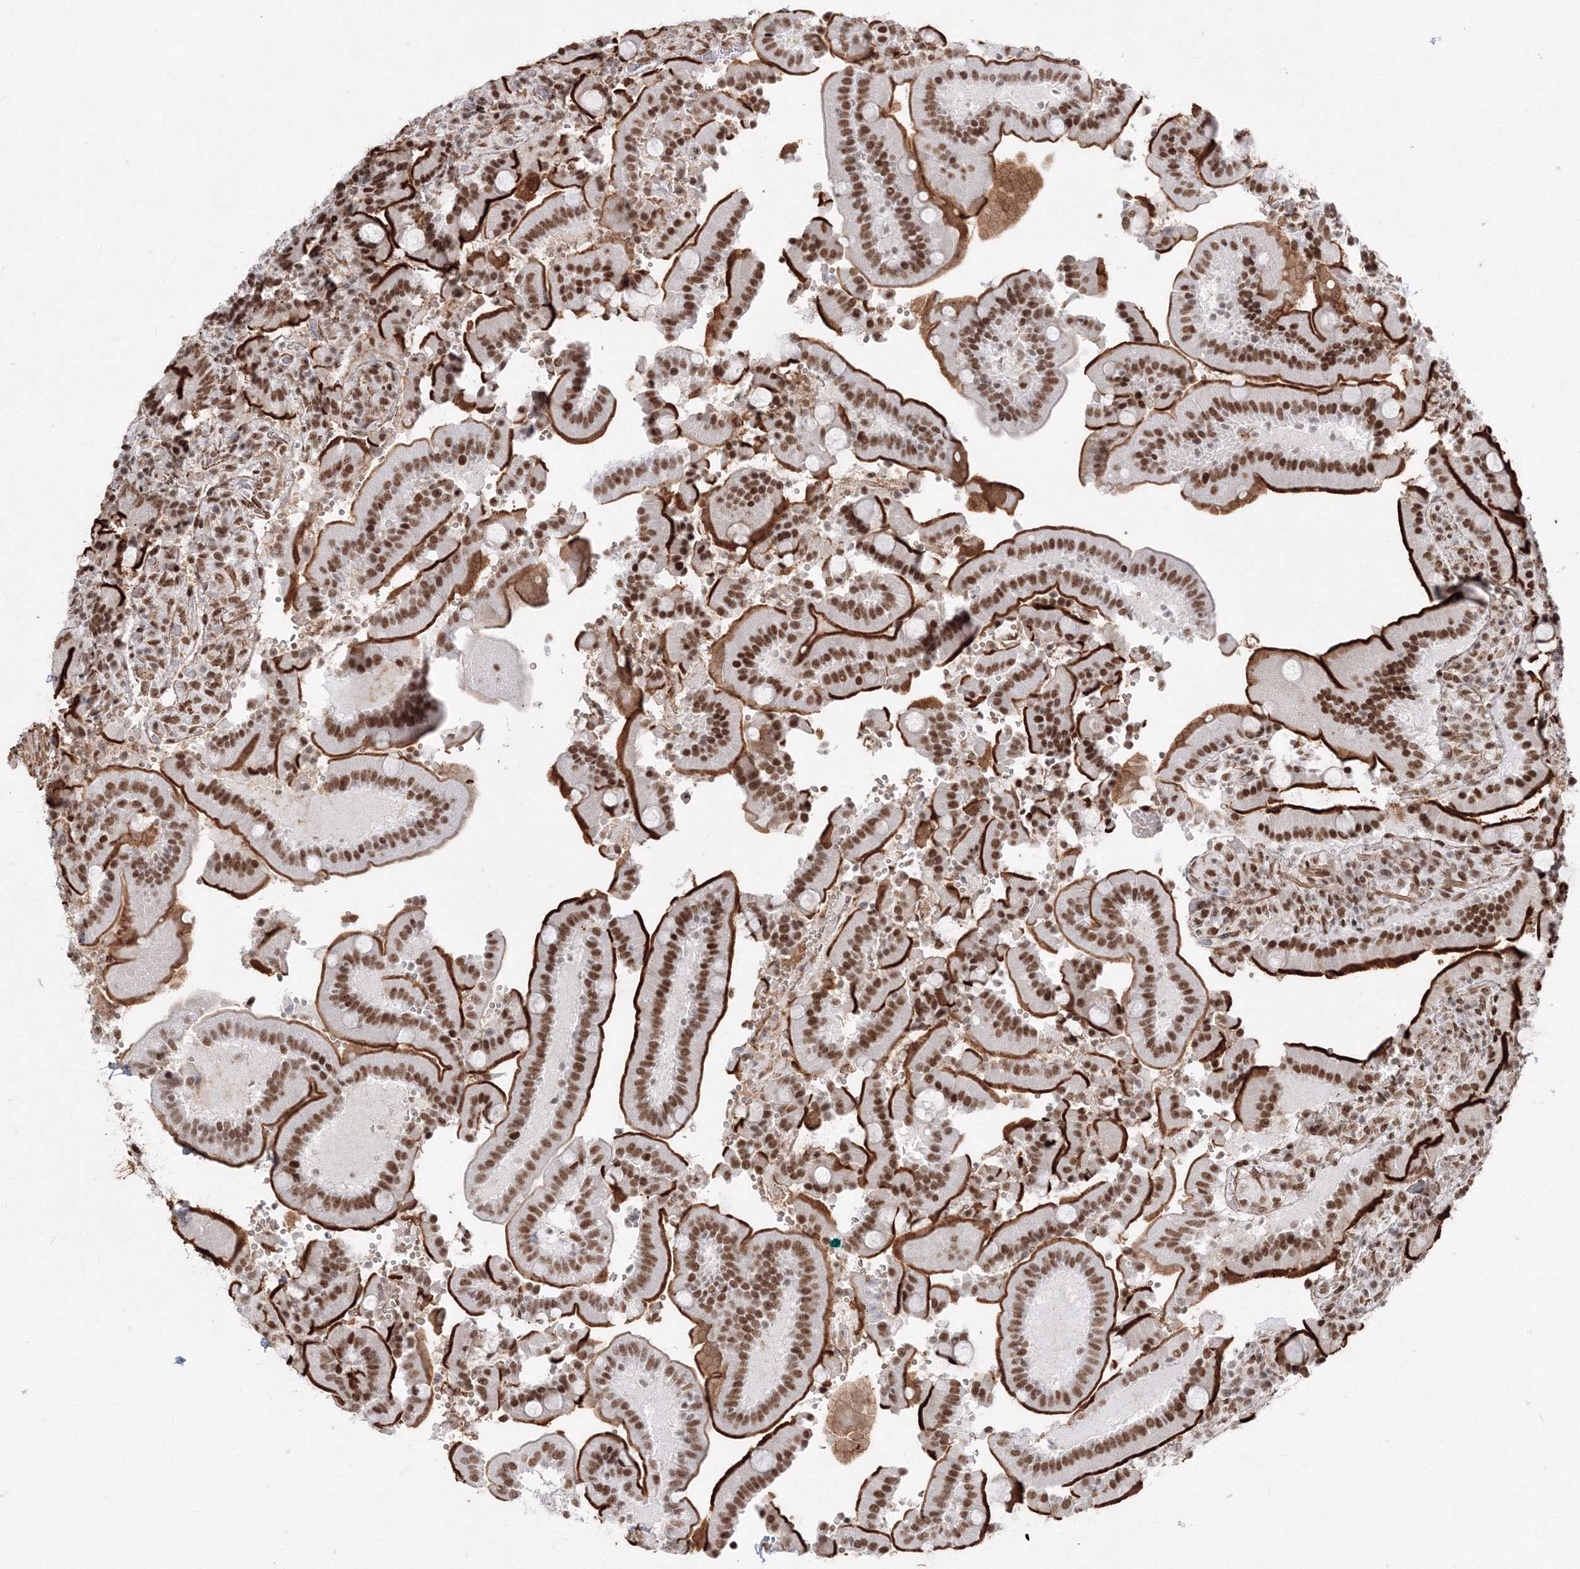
{"staining": {"intensity": "strong", "quantity": "25%-75%", "location": "cytoplasmic/membranous,nuclear"}, "tissue": "duodenum", "cell_type": "Glandular cells", "image_type": "normal", "snomed": [{"axis": "morphology", "description": "Normal tissue, NOS"}, {"axis": "topography", "description": "Duodenum"}], "caption": "The immunohistochemical stain labels strong cytoplasmic/membranous,nuclear expression in glandular cells of benign duodenum. The staining is performed using DAB brown chromogen to label protein expression. The nuclei are counter-stained blue using hematoxylin.", "gene": "ZNF638", "patient": {"sex": "female", "age": 62}}